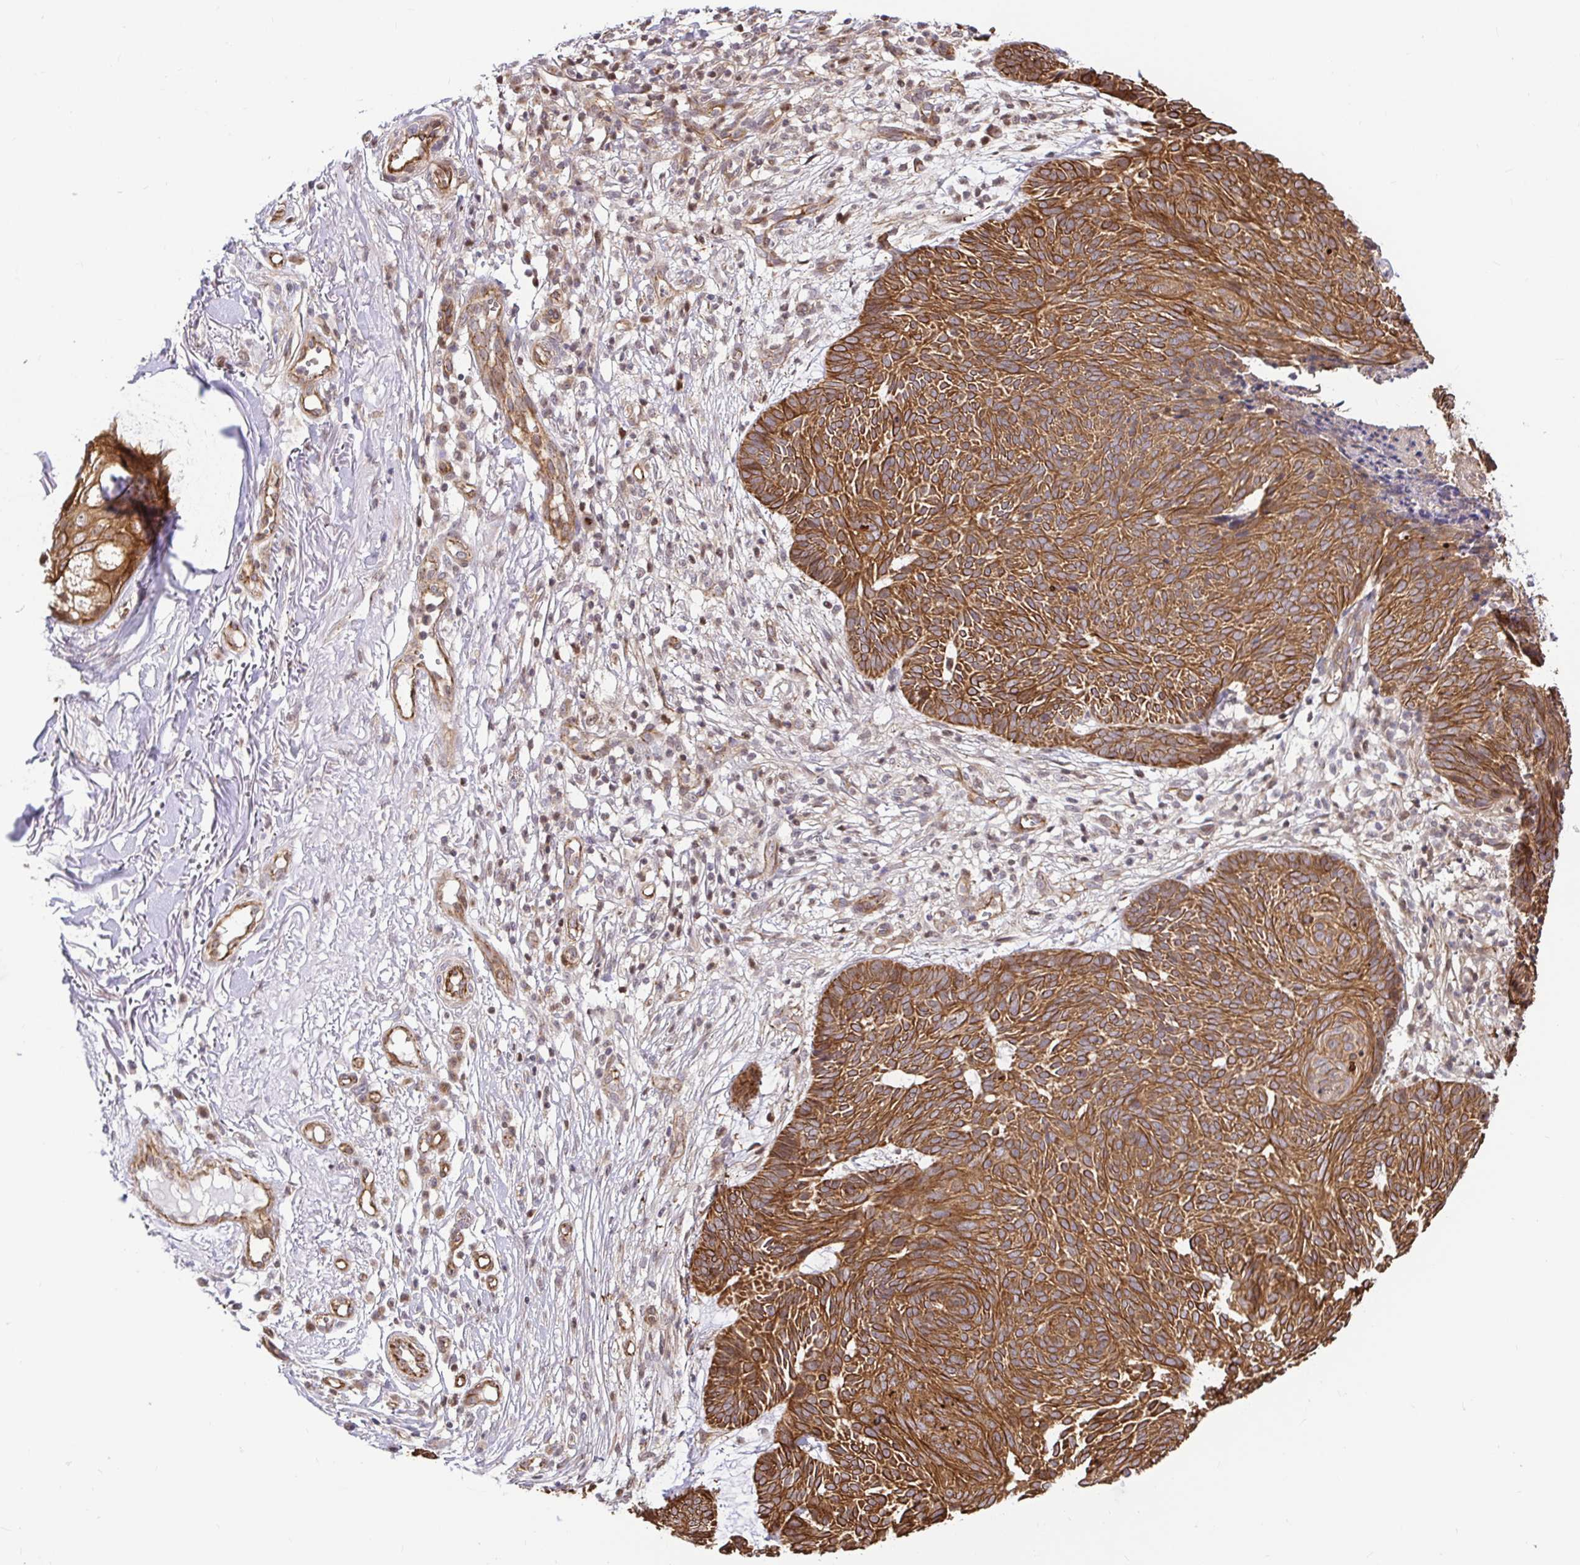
{"staining": {"intensity": "moderate", "quantity": ">75%", "location": "cytoplasmic/membranous"}, "tissue": "skin cancer", "cell_type": "Tumor cells", "image_type": "cancer", "snomed": [{"axis": "morphology", "description": "Basal cell carcinoma"}, {"axis": "topography", "description": "Skin"}, {"axis": "topography", "description": "Skin of trunk"}], "caption": "Approximately >75% of tumor cells in skin cancer (basal cell carcinoma) reveal moderate cytoplasmic/membranous protein staining as visualized by brown immunohistochemical staining.", "gene": "TRIM55", "patient": {"sex": "male", "age": 74}}